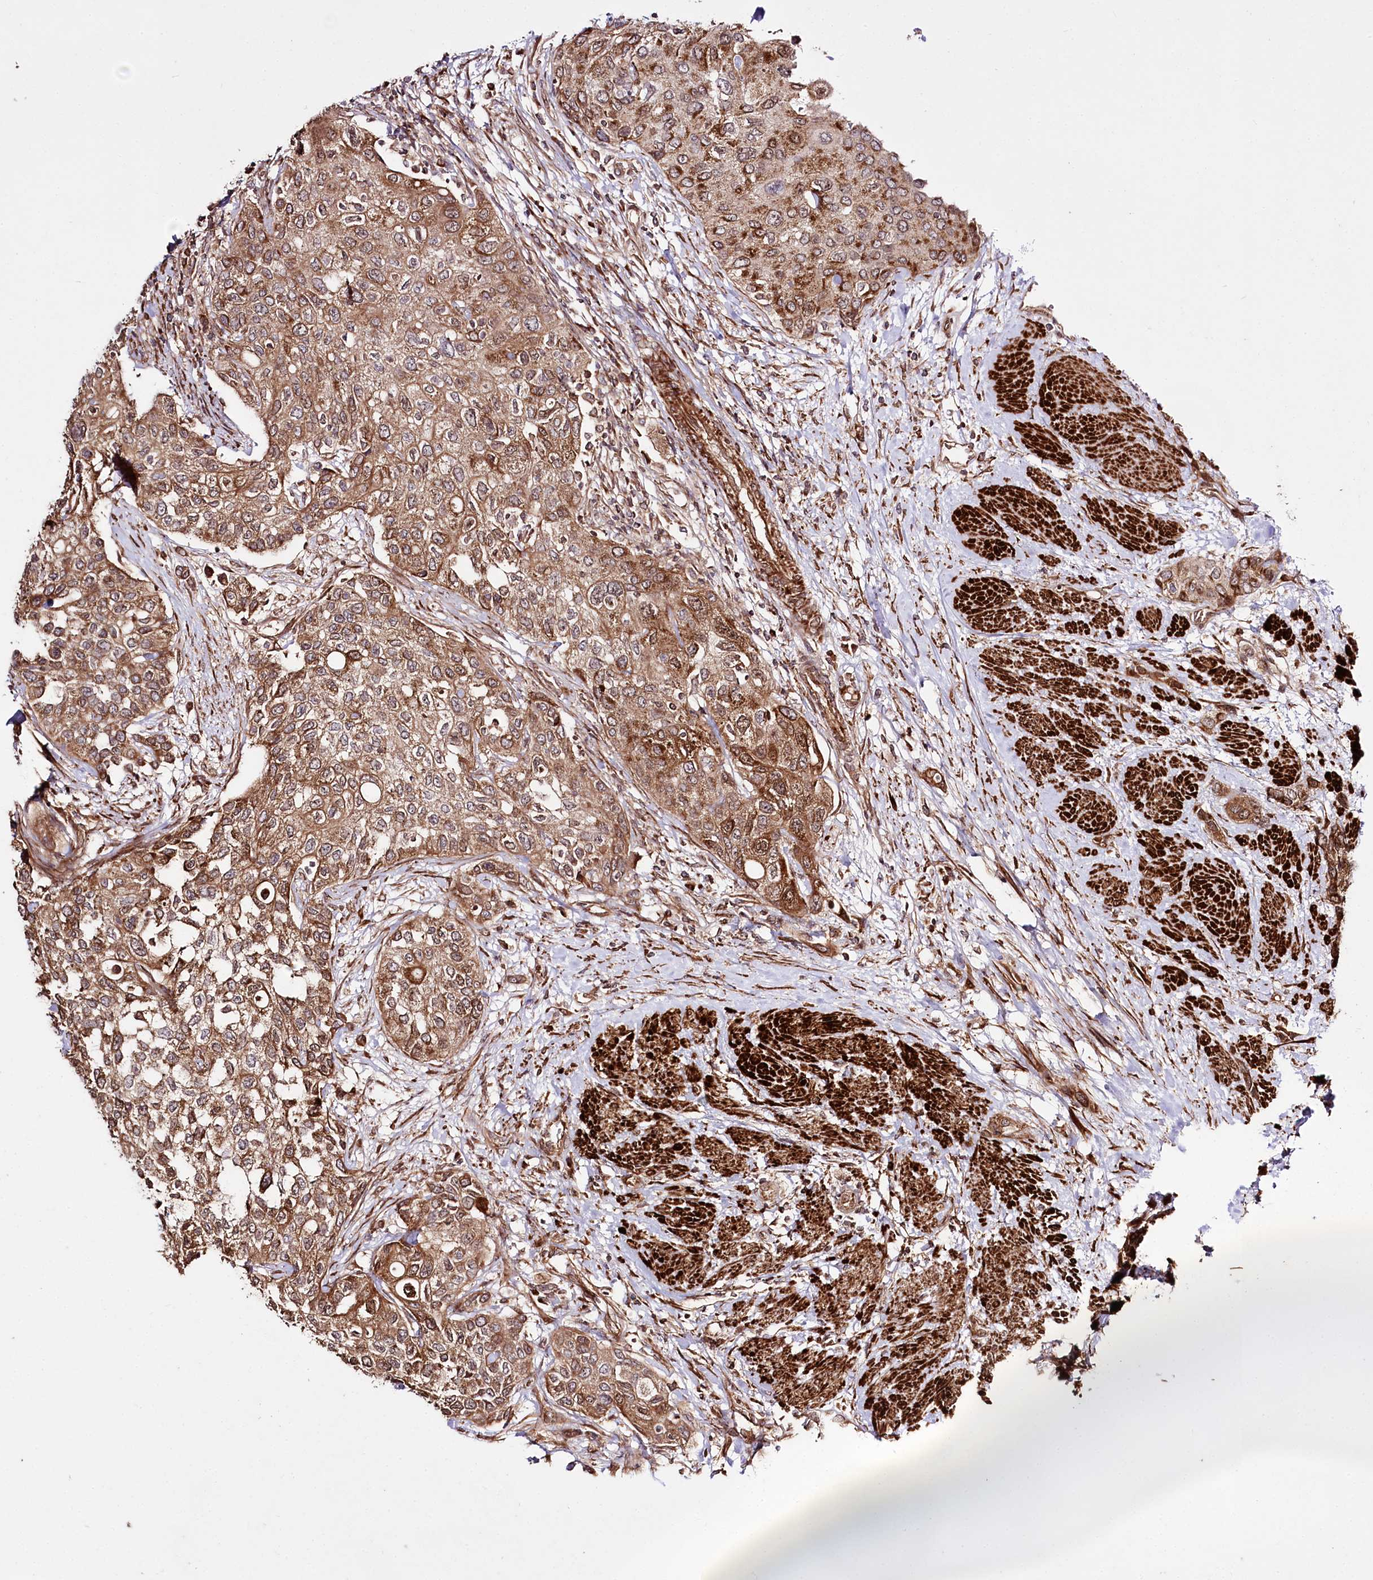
{"staining": {"intensity": "moderate", "quantity": ">75%", "location": "cytoplasmic/membranous"}, "tissue": "urothelial cancer", "cell_type": "Tumor cells", "image_type": "cancer", "snomed": [{"axis": "morphology", "description": "Normal tissue, NOS"}, {"axis": "morphology", "description": "Urothelial carcinoma, High grade"}, {"axis": "topography", "description": "Vascular tissue"}, {"axis": "topography", "description": "Urinary bladder"}], "caption": "Protein expression analysis of human high-grade urothelial carcinoma reveals moderate cytoplasmic/membranous staining in approximately >75% of tumor cells. The staining was performed using DAB (3,3'-diaminobenzidine) to visualize the protein expression in brown, while the nuclei were stained in blue with hematoxylin (Magnification: 20x).", "gene": "REXO2", "patient": {"sex": "female", "age": 56}}